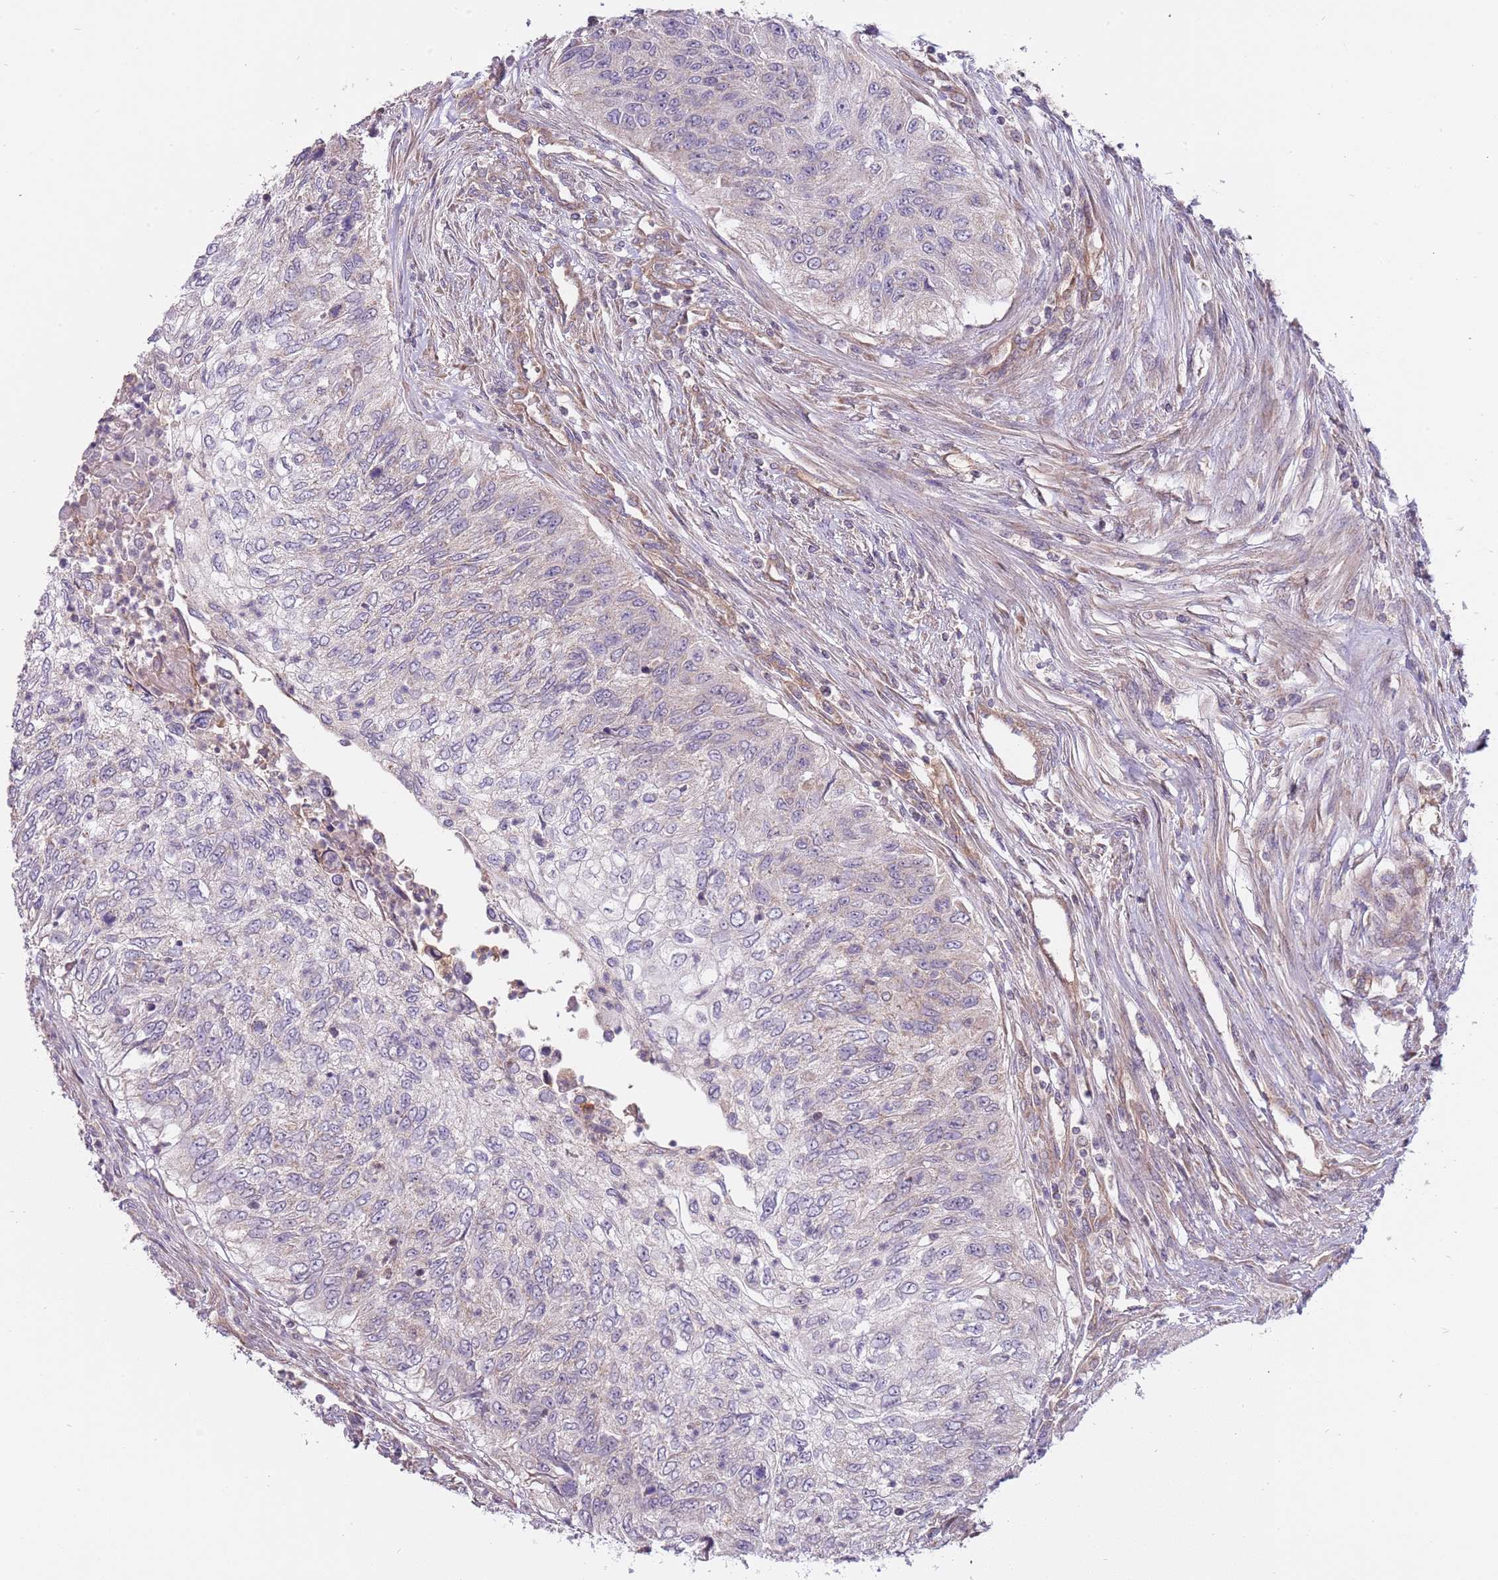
{"staining": {"intensity": "negative", "quantity": "none", "location": "none"}, "tissue": "urothelial cancer", "cell_type": "Tumor cells", "image_type": "cancer", "snomed": [{"axis": "morphology", "description": "Urothelial carcinoma, High grade"}, {"axis": "topography", "description": "Urinary bladder"}], "caption": "Photomicrograph shows no protein expression in tumor cells of urothelial cancer tissue.", "gene": "RNF181", "patient": {"sex": "female", "age": 60}}